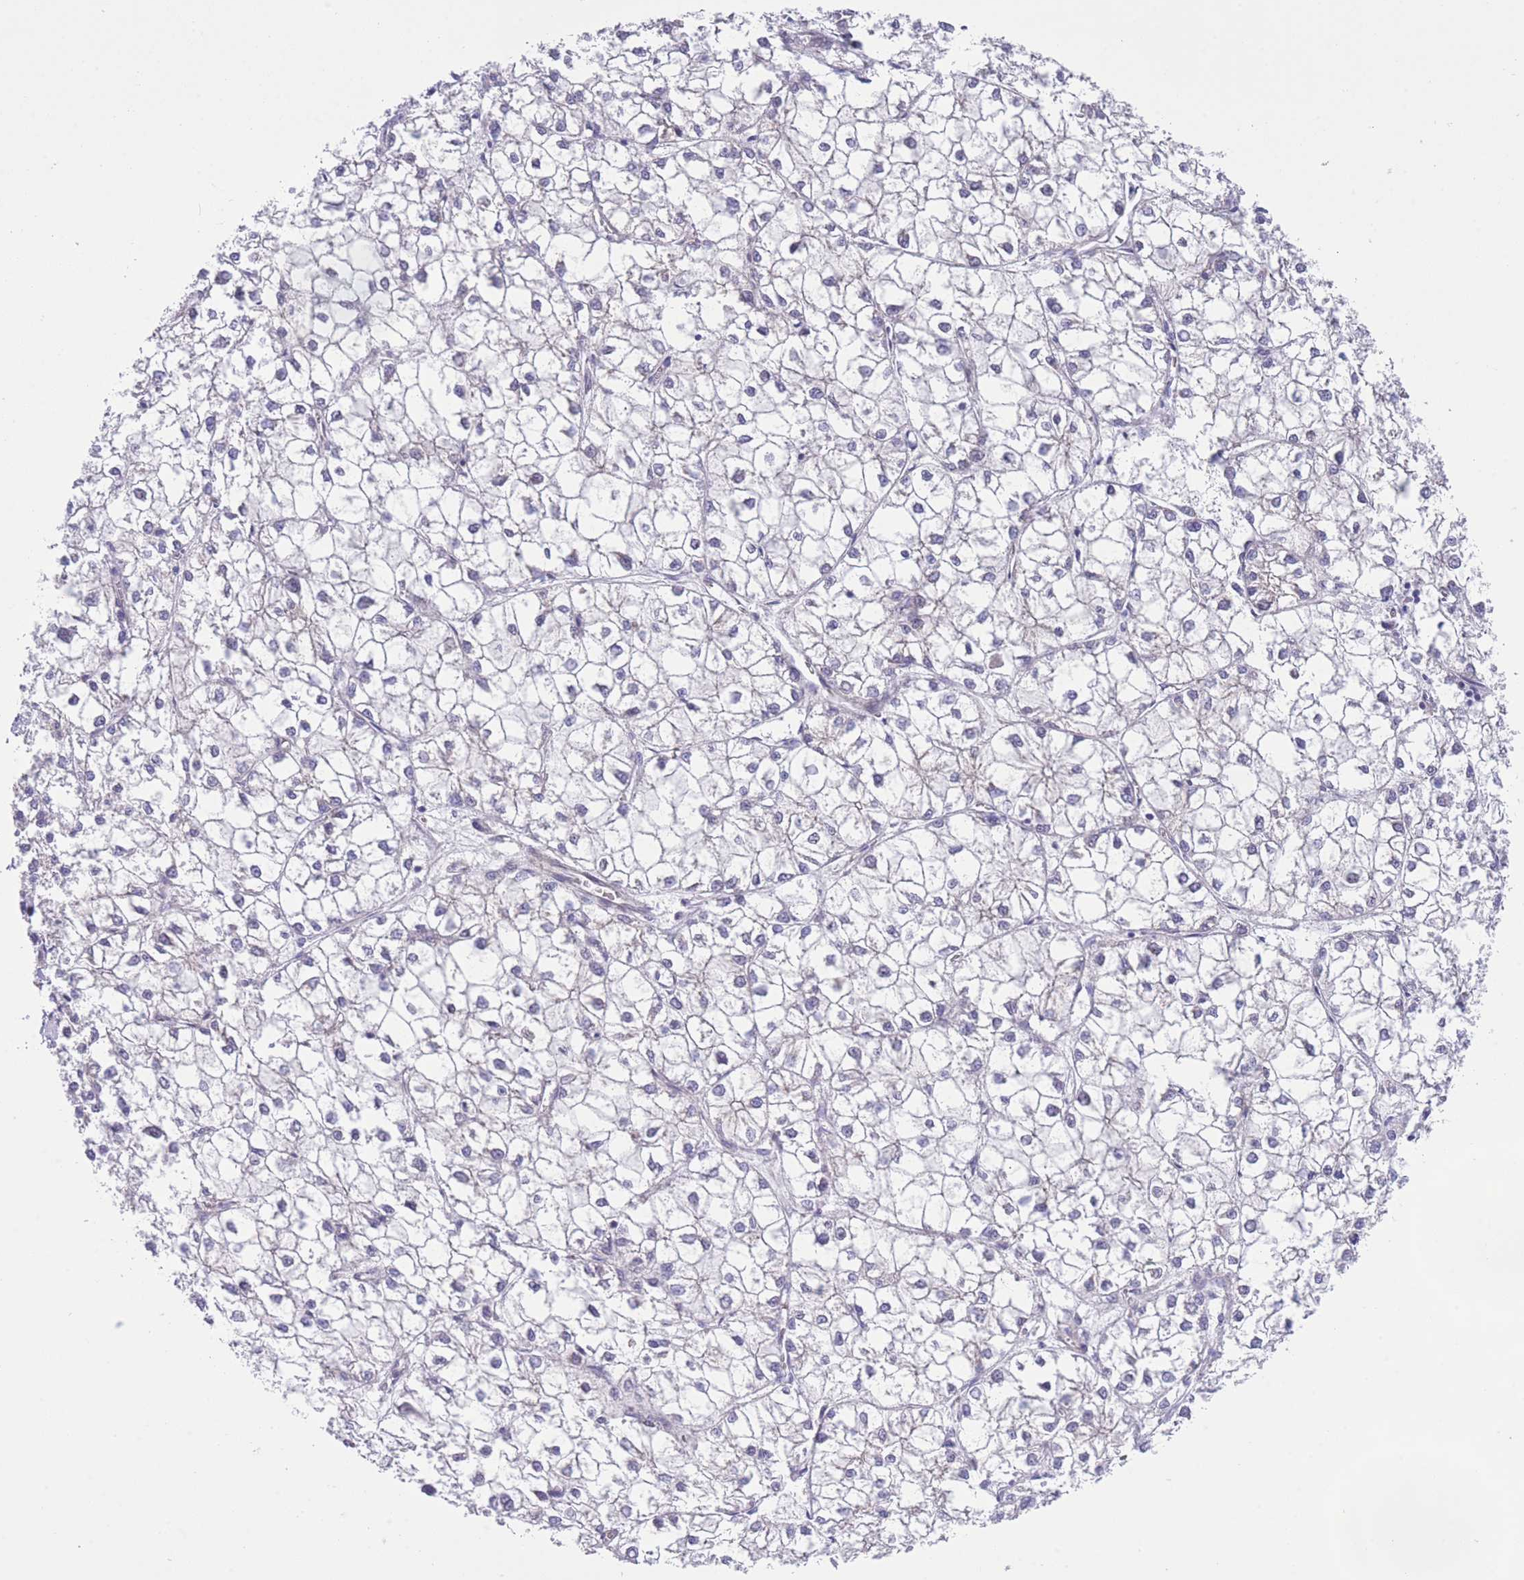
{"staining": {"intensity": "negative", "quantity": "none", "location": "none"}, "tissue": "liver cancer", "cell_type": "Tumor cells", "image_type": "cancer", "snomed": [{"axis": "morphology", "description": "Carcinoma, Hepatocellular, NOS"}, {"axis": "topography", "description": "Liver"}], "caption": "This is a image of immunohistochemistry staining of liver cancer (hepatocellular carcinoma), which shows no staining in tumor cells. Nuclei are stained in blue.", "gene": "WWOX", "patient": {"sex": "female", "age": 43}}